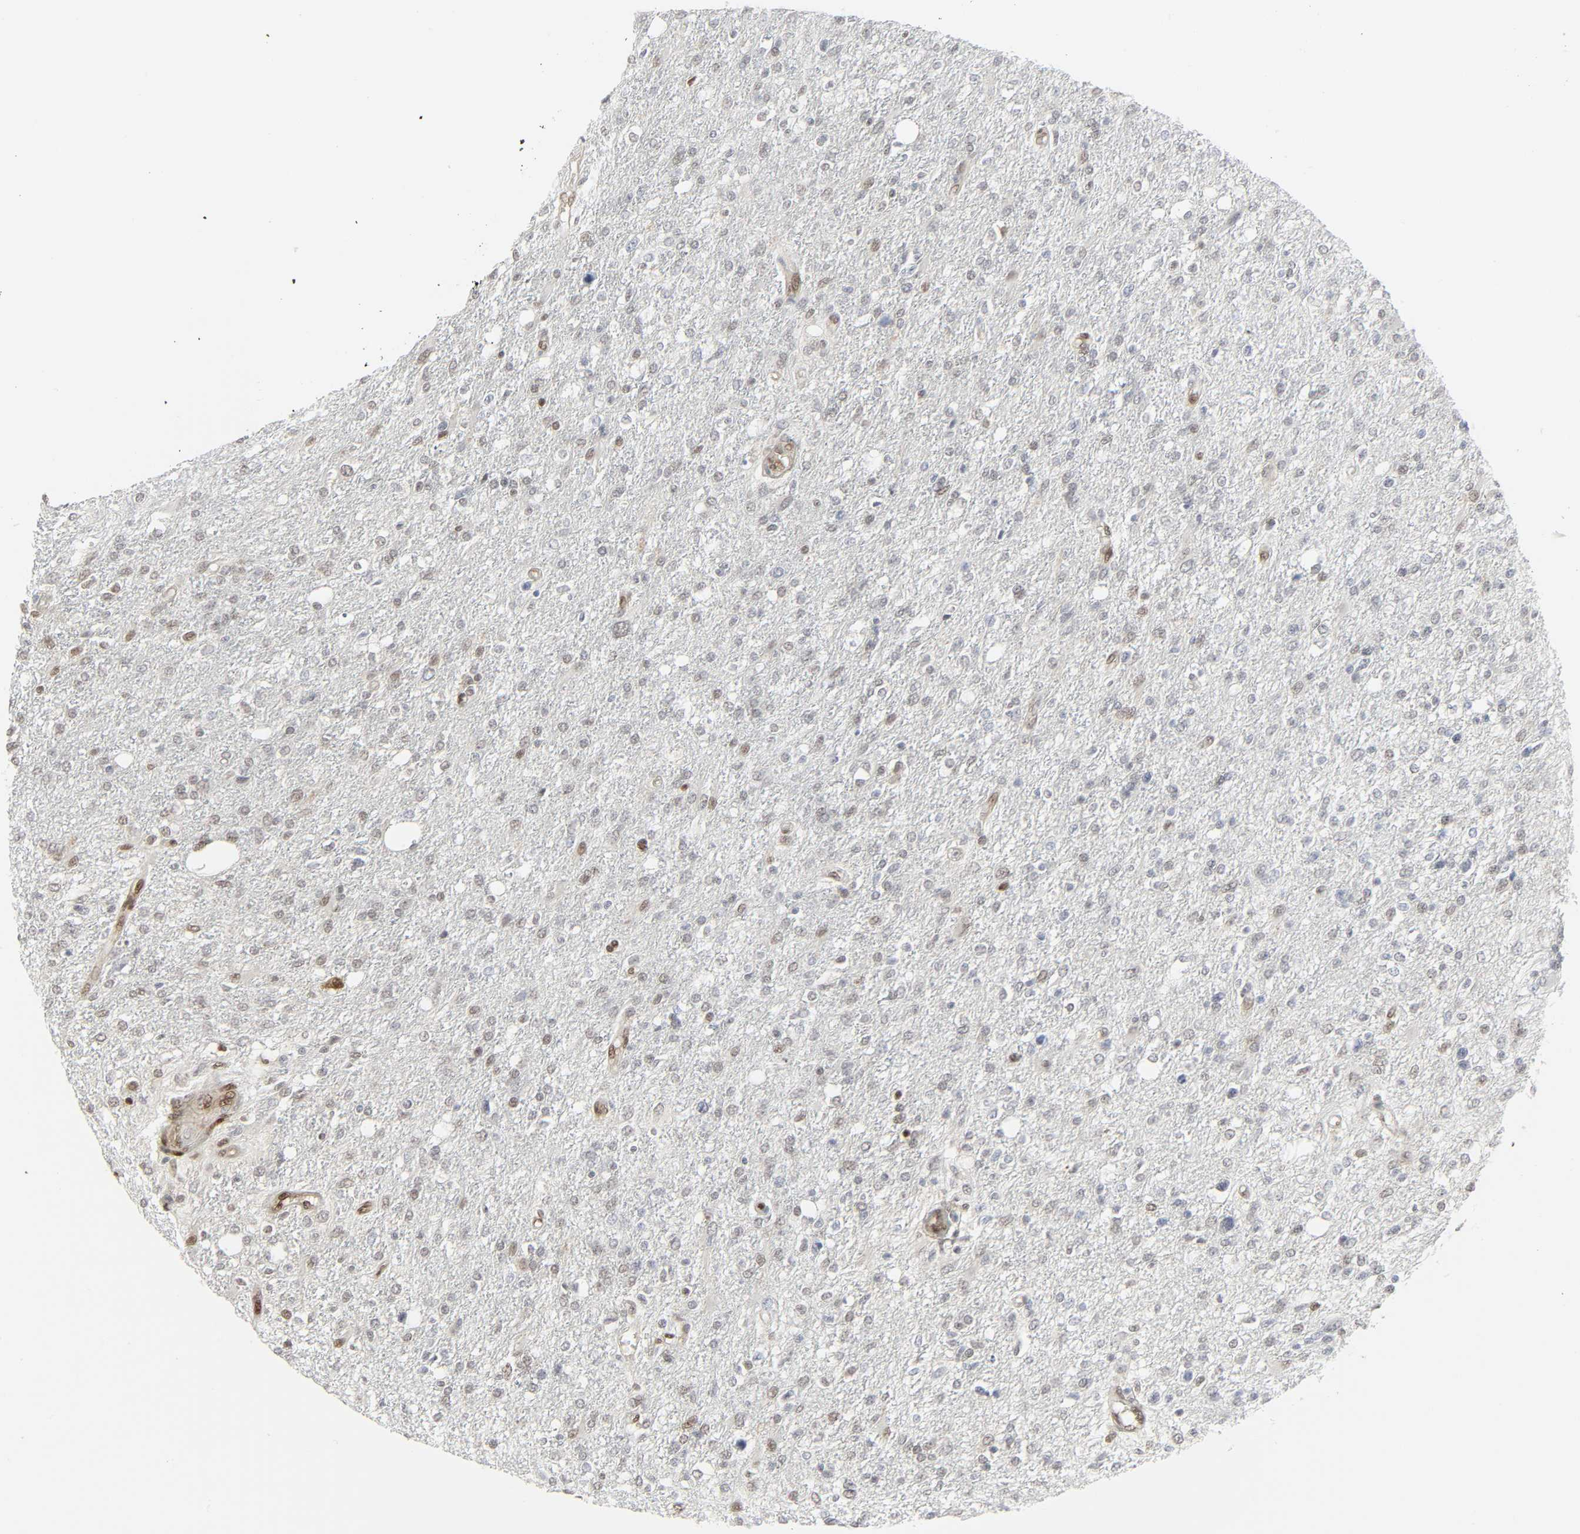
{"staining": {"intensity": "weak", "quantity": "<25%", "location": "nuclear"}, "tissue": "glioma", "cell_type": "Tumor cells", "image_type": "cancer", "snomed": [{"axis": "morphology", "description": "Glioma, malignant, High grade"}, {"axis": "topography", "description": "Cerebral cortex"}], "caption": "A photomicrograph of glioma stained for a protein exhibits no brown staining in tumor cells. (Immunohistochemistry, brightfield microscopy, high magnification).", "gene": "ZBTB16", "patient": {"sex": "male", "age": 76}}